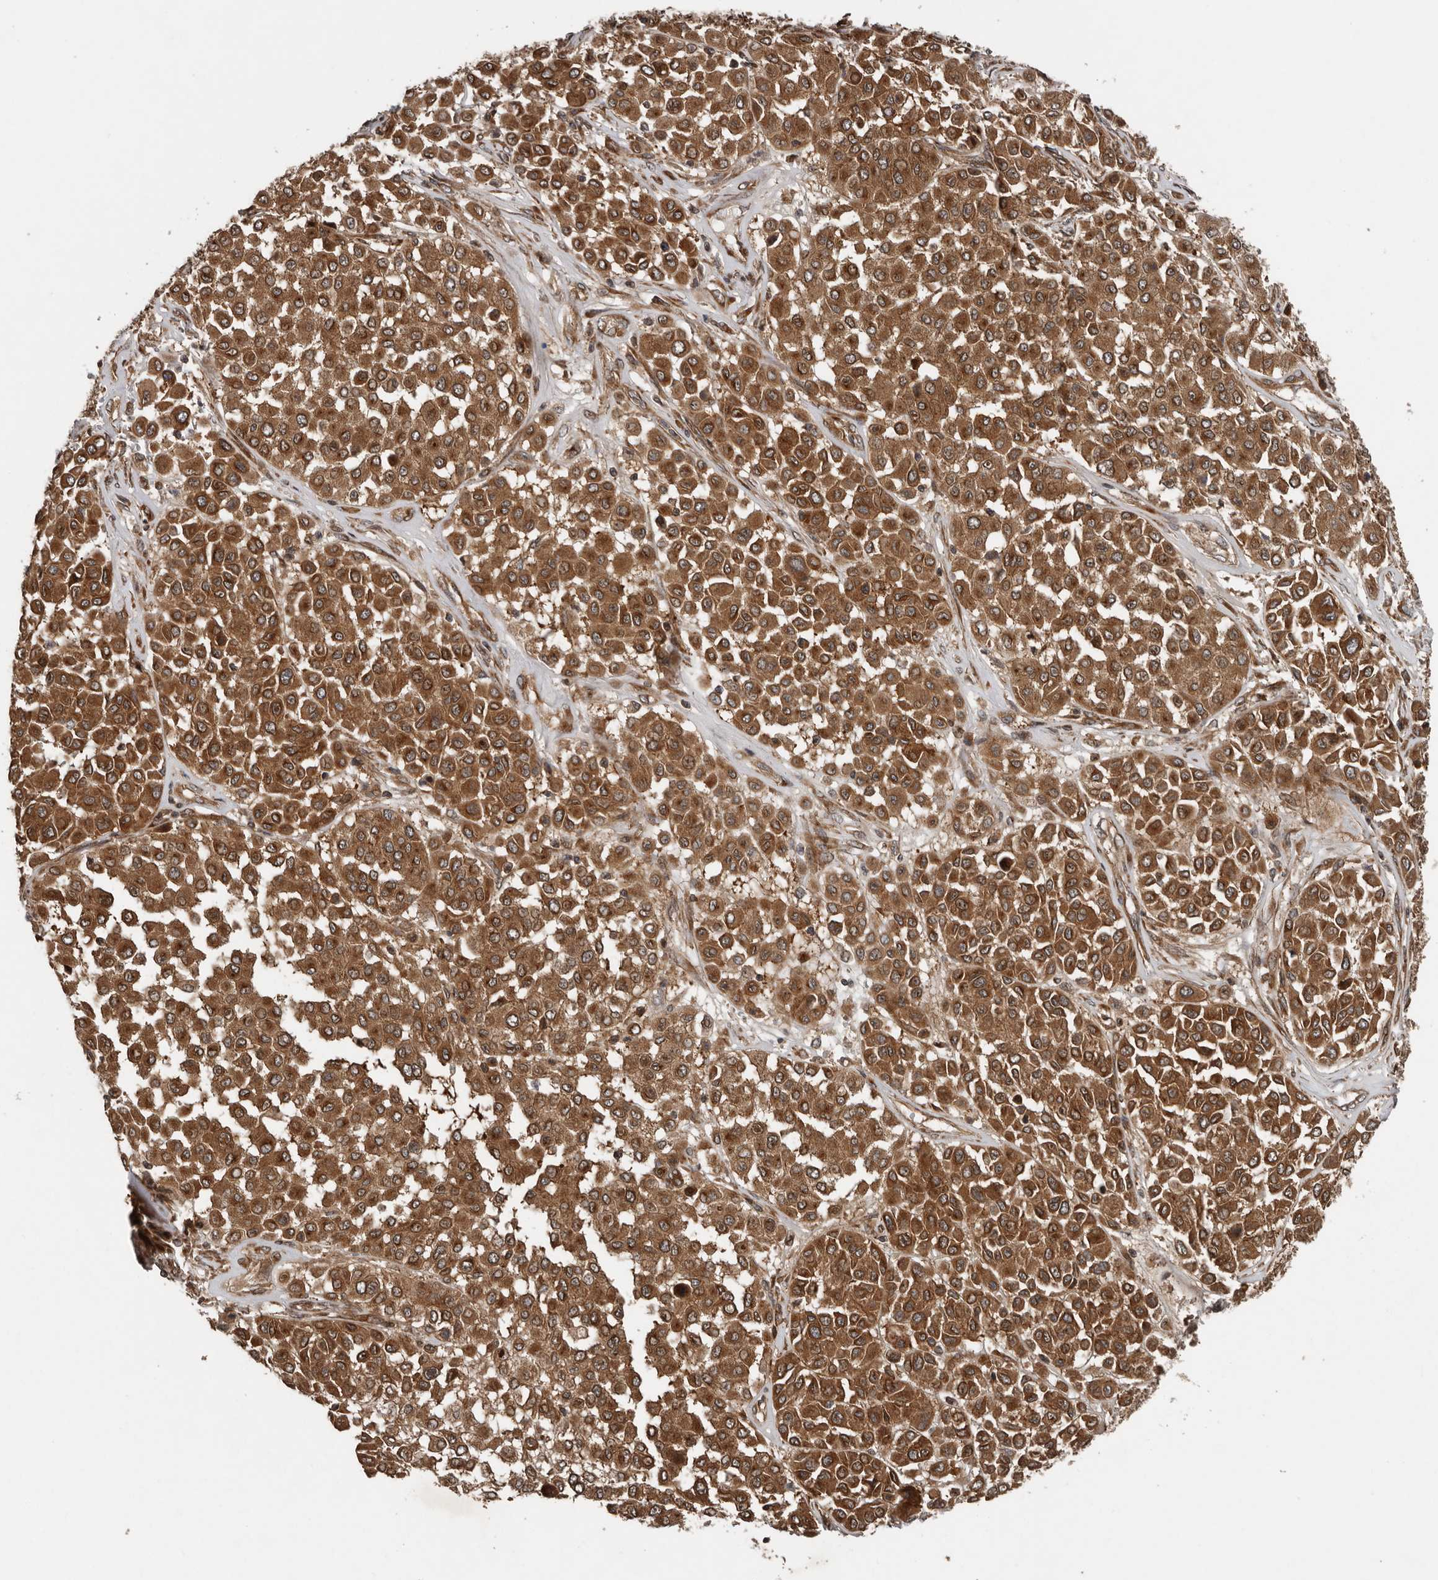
{"staining": {"intensity": "strong", "quantity": ">75%", "location": "cytoplasmic/membranous,nuclear"}, "tissue": "melanoma", "cell_type": "Tumor cells", "image_type": "cancer", "snomed": [{"axis": "morphology", "description": "Malignant melanoma, Metastatic site"}, {"axis": "topography", "description": "Soft tissue"}], "caption": "Brown immunohistochemical staining in melanoma displays strong cytoplasmic/membranous and nuclear positivity in approximately >75% of tumor cells. Nuclei are stained in blue.", "gene": "CCDC190", "patient": {"sex": "male", "age": 41}}